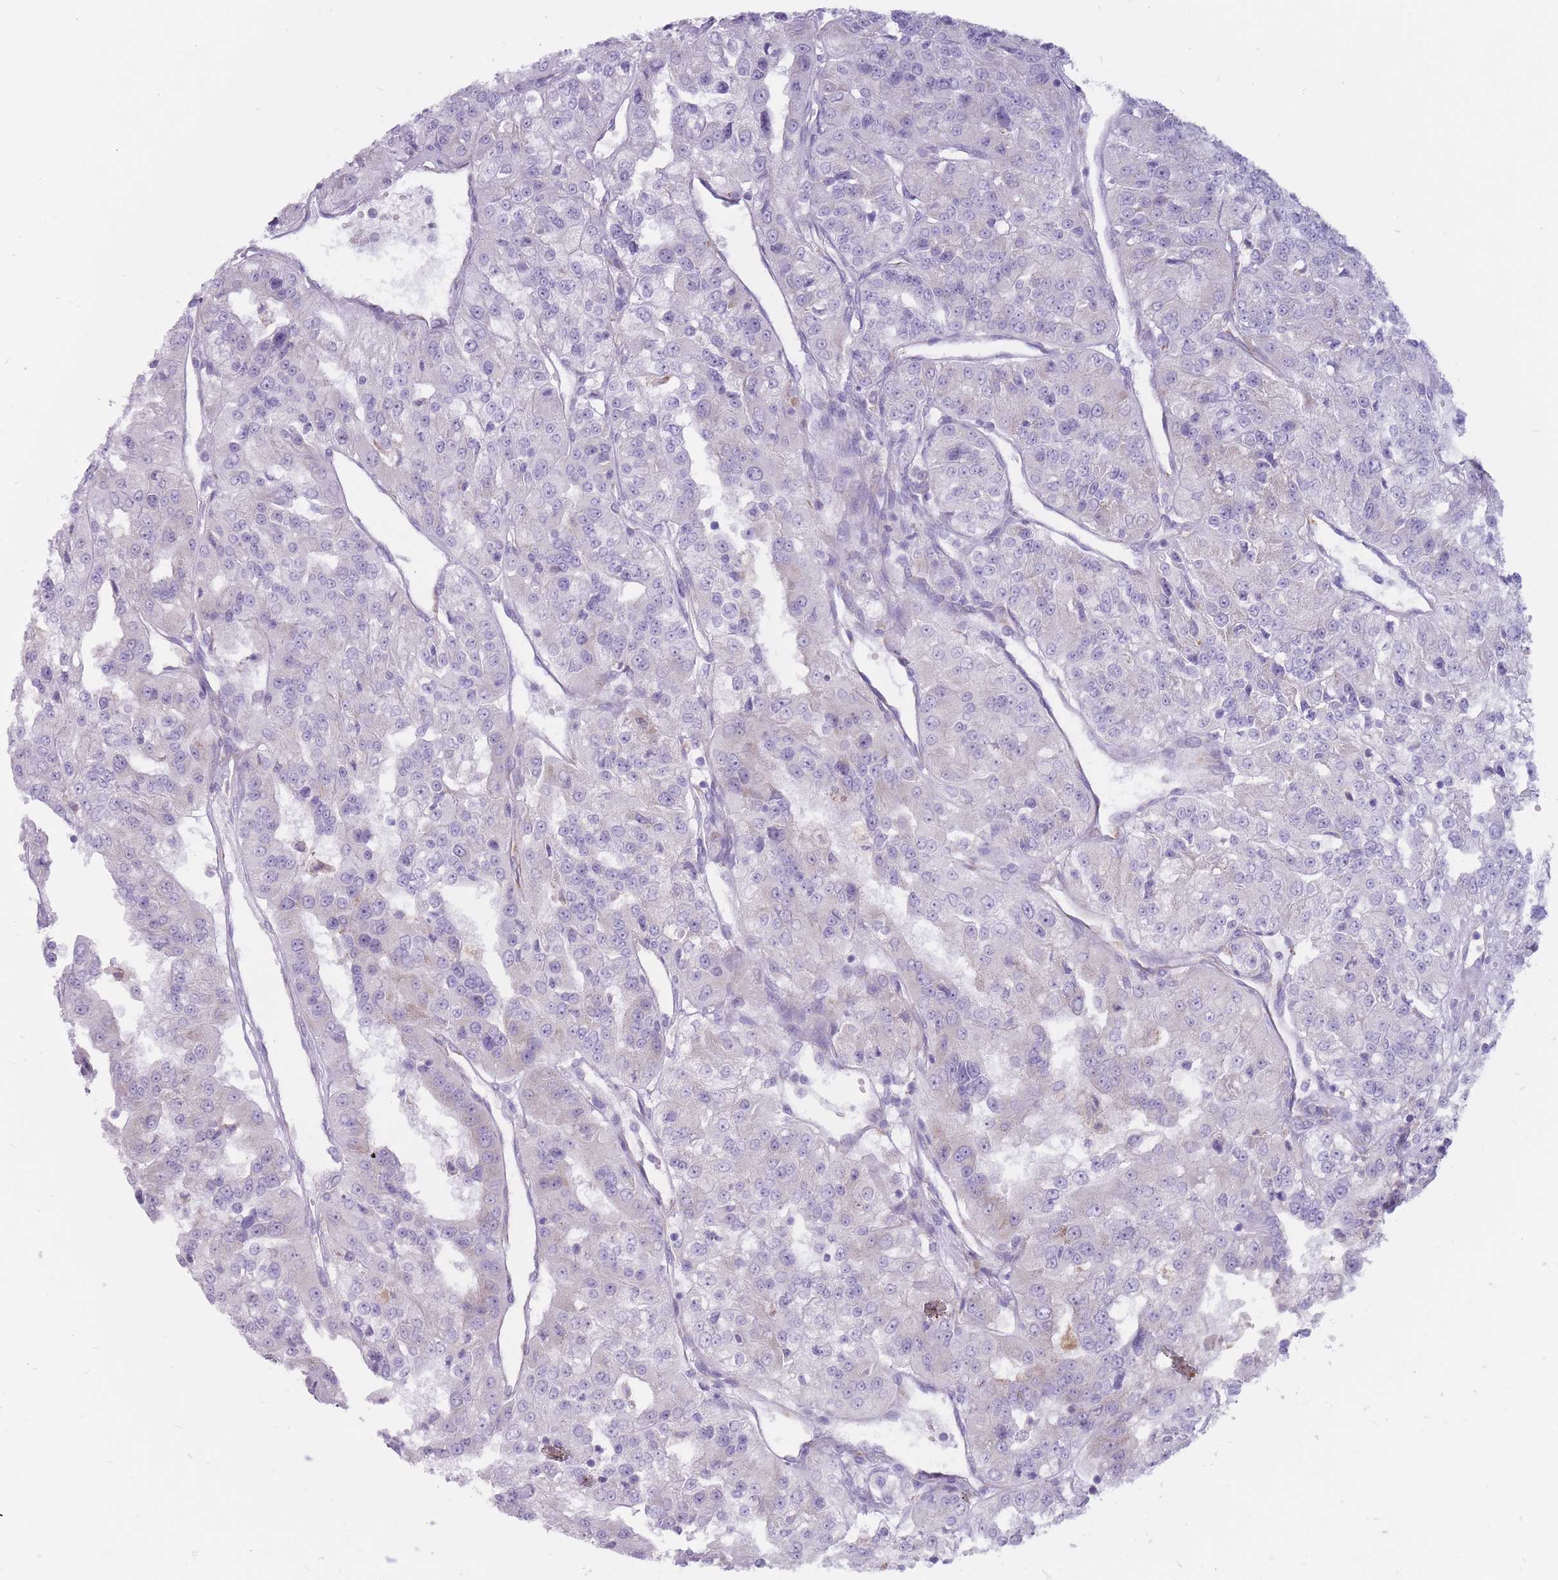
{"staining": {"intensity": "negative", "quantity": "none", "location": "none"}, "tissue": "renal cancer", "cell_type": "Tumor cells", "image_type": "cancer", "snomed": [{"axis": "morphology", "description": "Adenocarcinoma, NOS"}, {"axis": "topography", "description": "Kidney"}], "caption": "DAB (3,3'-diaminobenzidine) immunohistochemical staining of renal adenocarcinoma exhibits no significant positivity in tumor cells. (DAB (3,3'-diaminobenzidine) immunohistochemistry (IHC) visualized using brightfield microscopy, high magnification).", "gene": "RPL18", "patient": {"sex": "female", "age": 63}}